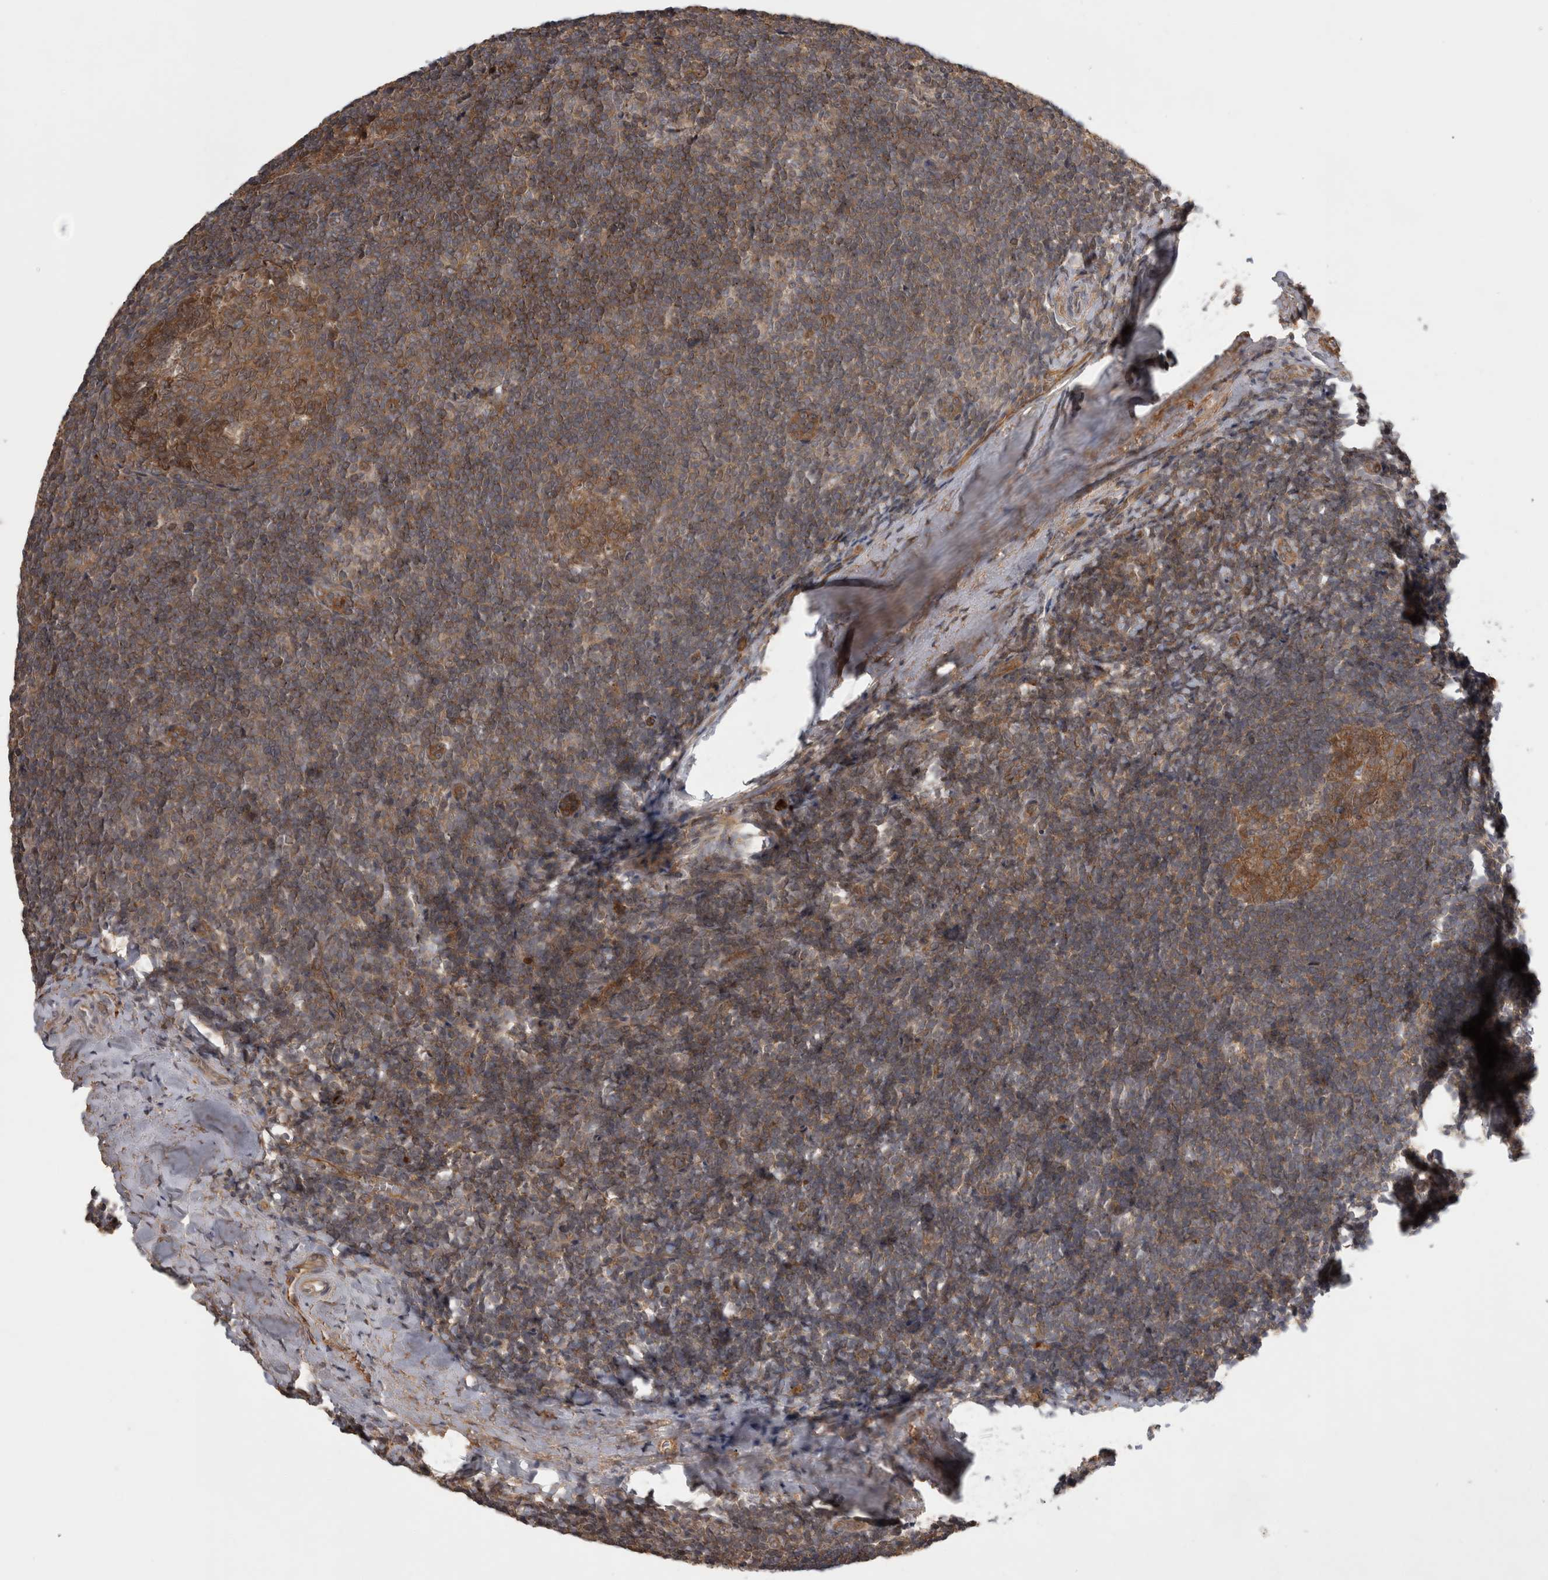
{"staining": {"intensity": "moderate", "quantity": ">75%", "location": "cytoplasmic/membranous"}, "tissue": "tonsil", "cell_type": "Germinal center cells", "image_type": "normal", "snomed": [{"axis": "morphology", "description": "Normal tissue, NOS"}, {"axis": "topography", "description": "Tonsil"}], "caption": "Brown immunohistochemical staining in benign human tonsil shows moderate cytoplasmic/membranous positivity in approximately >75% of germinal center cells.", "gene": "TRMT61B", "patient": {"sex": "male", "age": 37}}